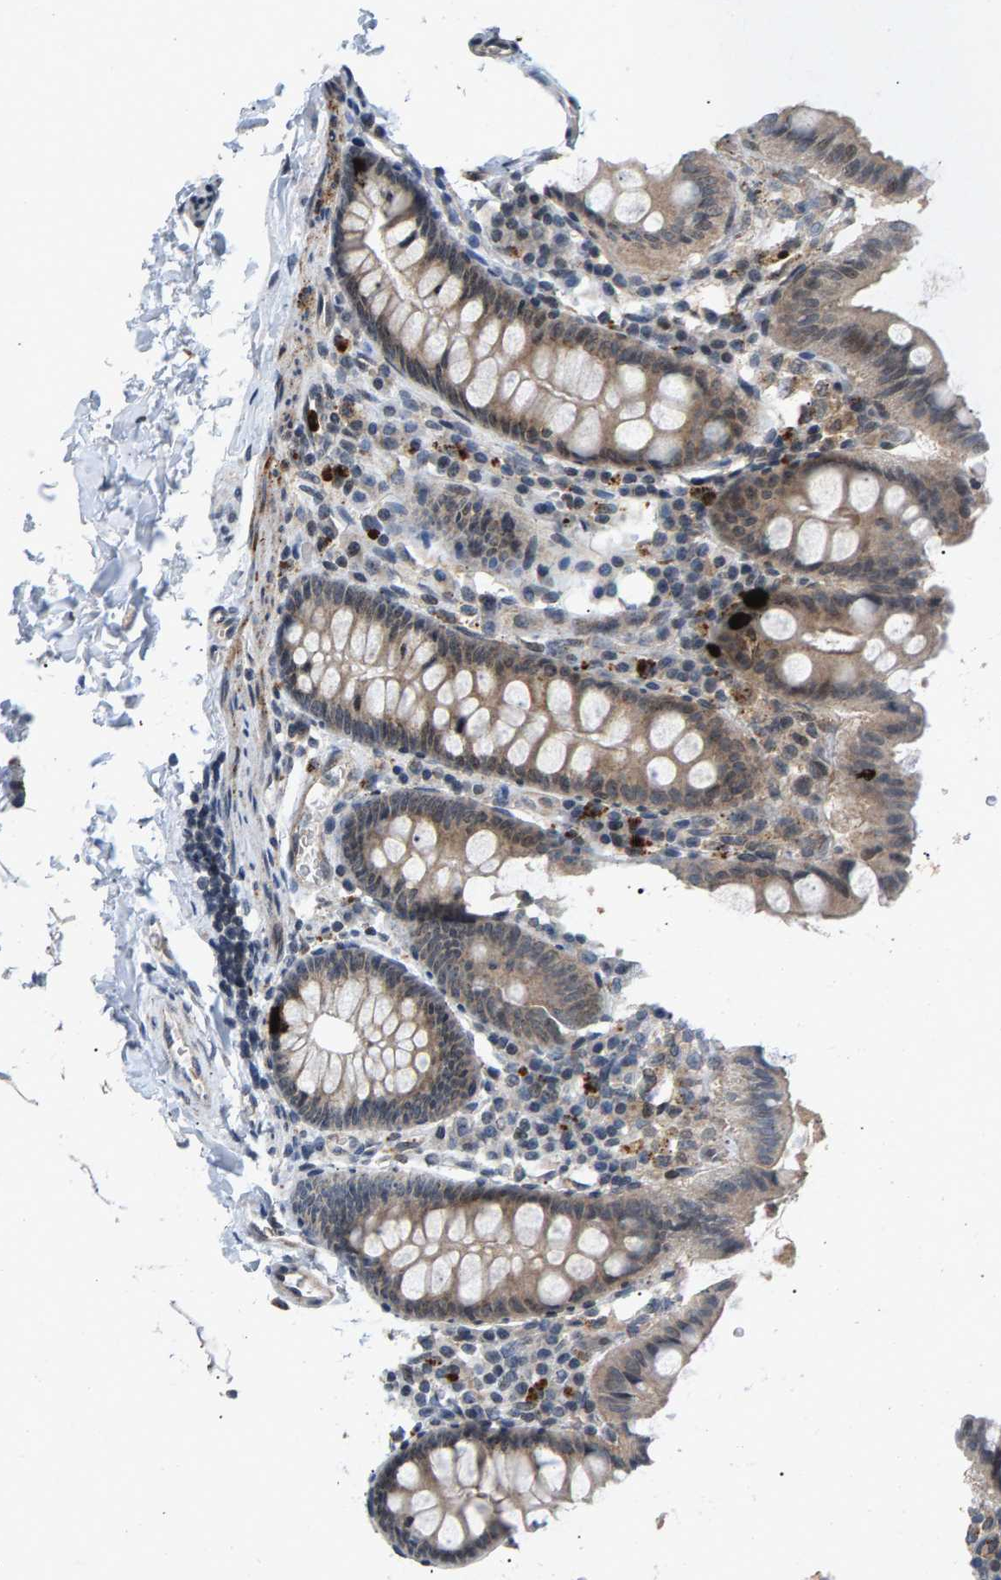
{"staining": {"intensity": "weak", "quantity": "25%-75%", "location": "cytoplasmic/membranous"}, "tissue": "colon", "cell_type": "Endothelial cells", "image_type": "normal", "snomed": [{"axis": "morphology", "description": "Normal tissue, NOS"}, {"axis": "topography", "description": "Colon"}], "caption": "IHC image of unremarkable colon: human colon stained using IHC shows low levels of weak protein expression localized specifically in the cytoplasmic/membranous of endothelial cells, appearing as a cytoplasmic/membranous brown color.", "gene": "ZPR1", "patient": {"sex": "female", "age": 61}}